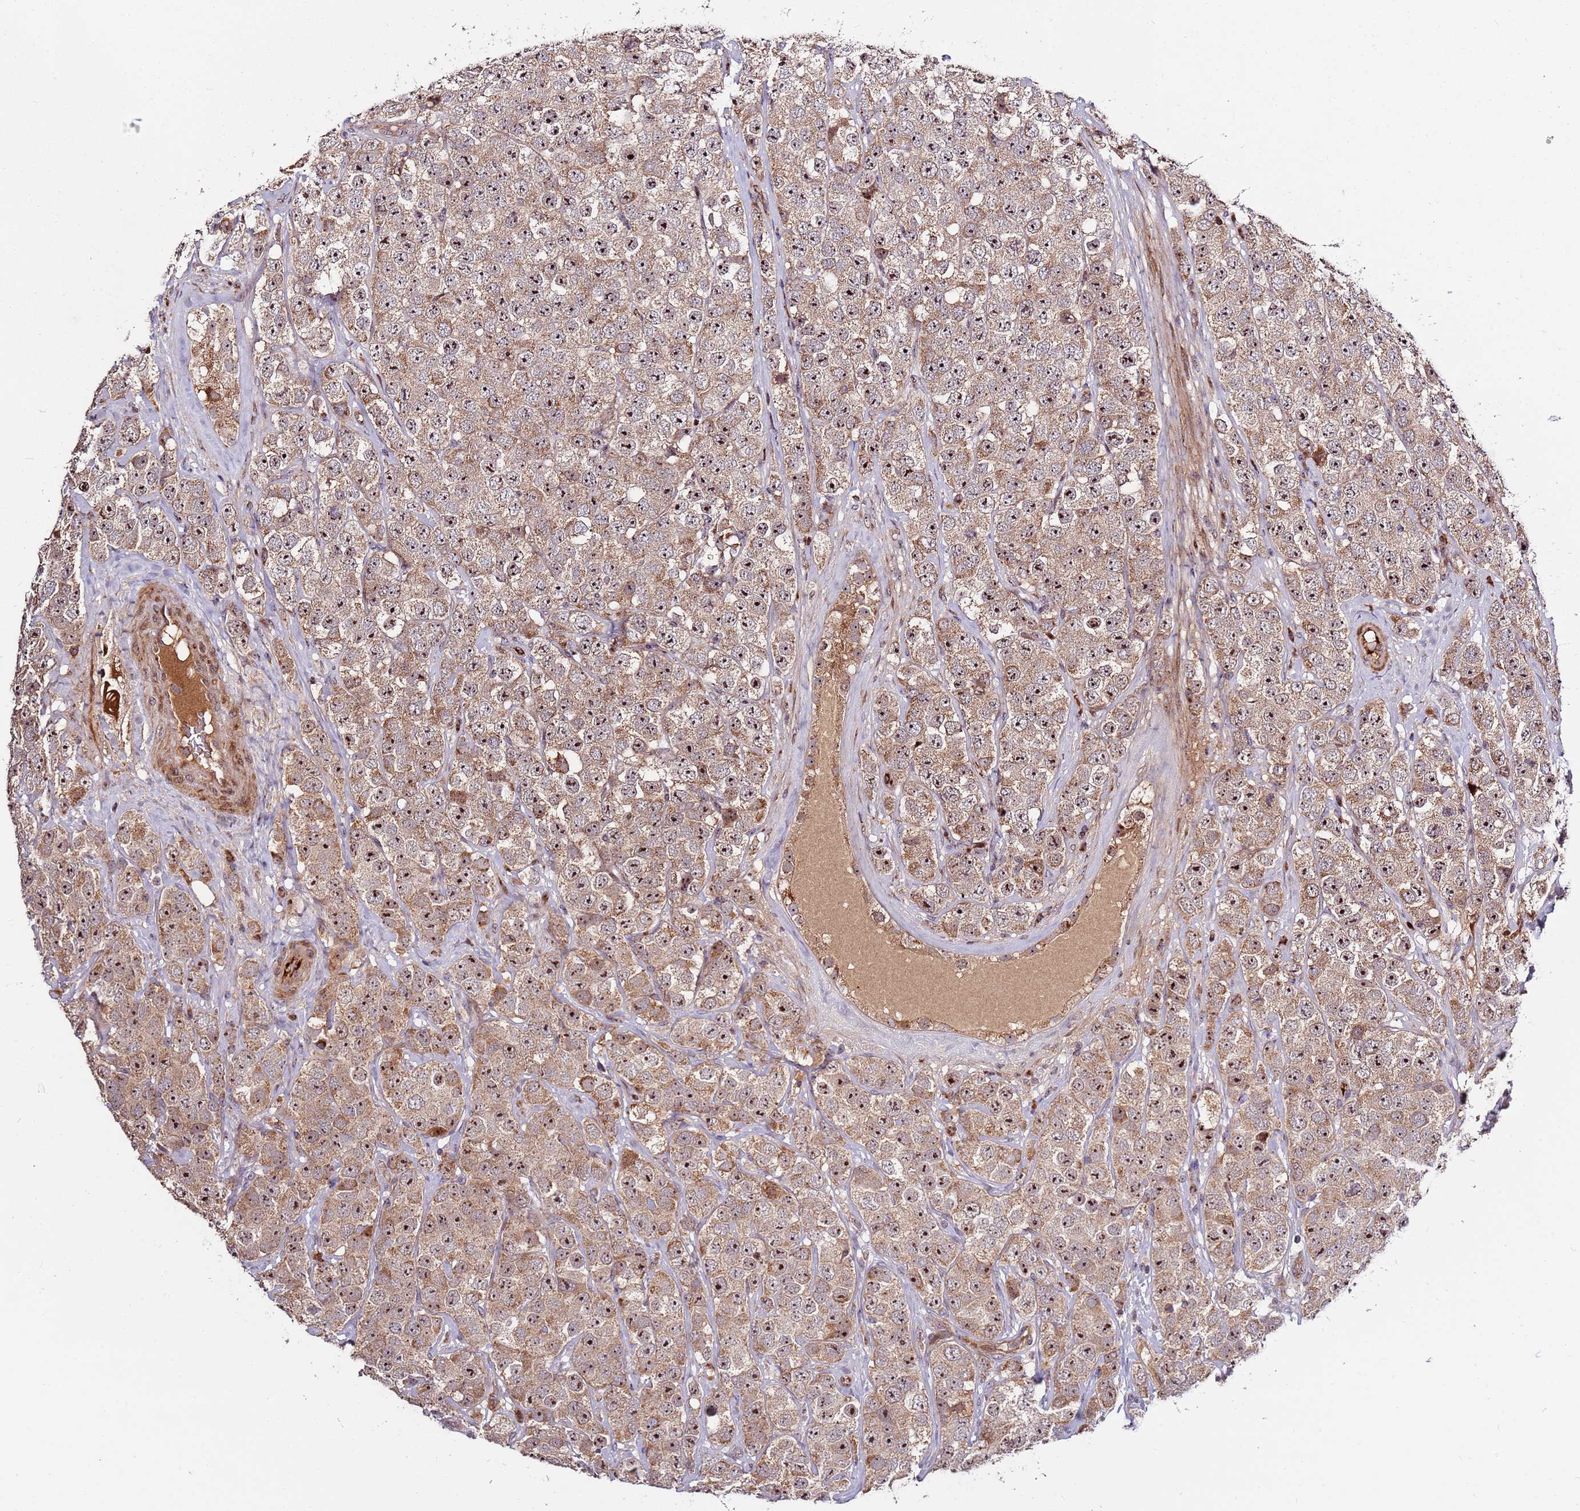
{"staining": {"intensity": "strong", "quantity": ">75%", "location": "cytoplasmic/membranous,nuclear"}, "tissue": "testis cancer", "cell_type": "Tumor cells", "image_type": "cancer", "snomed": [{"axis": "morphology", "description": "Seminoma, NOS"}, {"axis": "topography", "description": "Testis"}], "caption": "Immunohistochemical staining of testis cancer (seminoma) shows strong cytoplasmic/membranous and nuclear protein expression in approximately >75% of tumor cells.", "gene": "KIF25", "patient": {"sex": "male", "age": 28}}